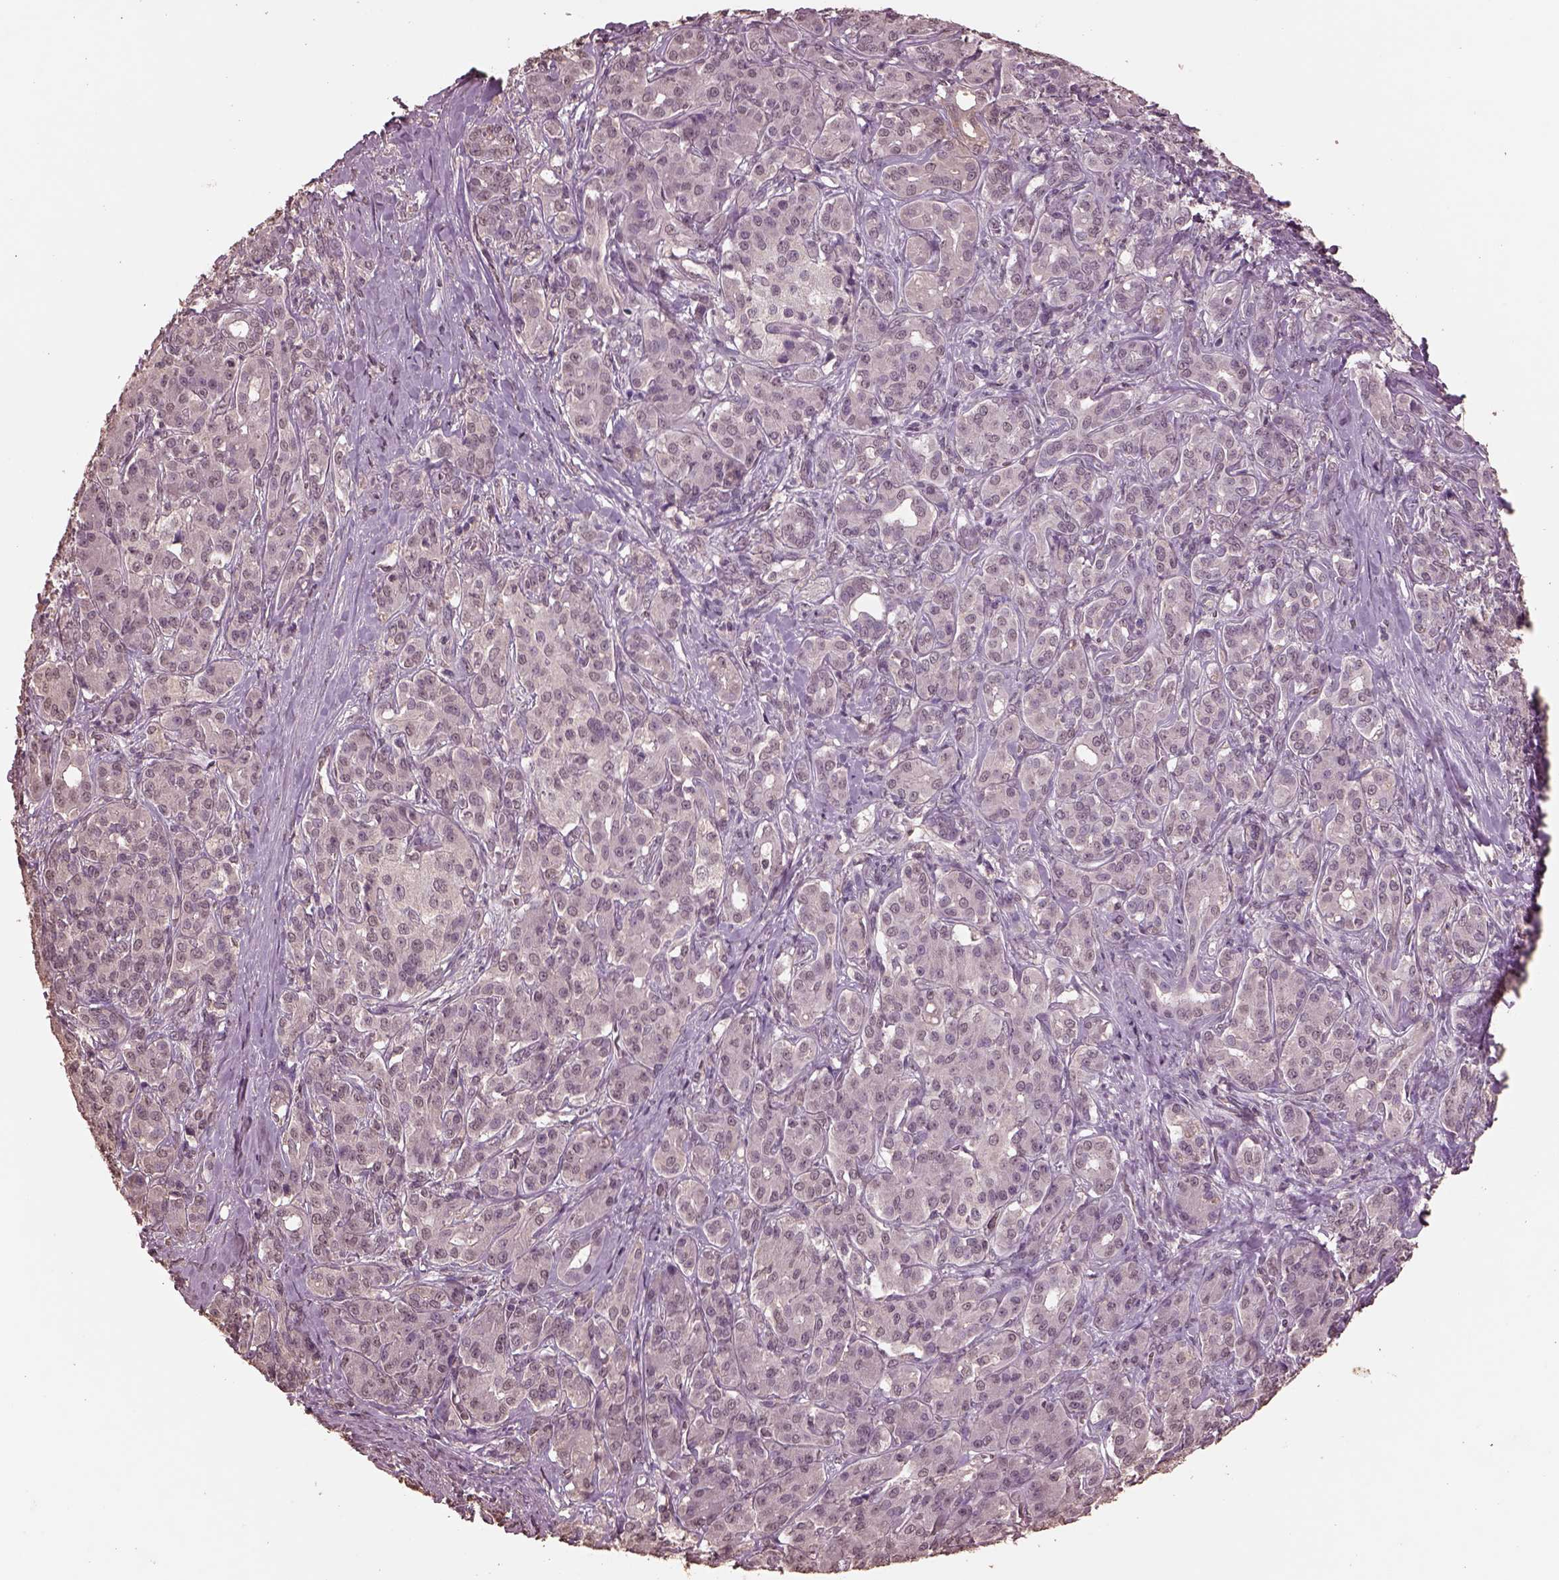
{"staining": {"intensity": "negative", "quantity": "none", "location": "none"}, "tissue": "pancreatic cancer", "cell_type": "Tumor cells", "image_type": "cancer", "snomed": [{"axis": "morphology", "description": "Normal tissue, NOS"}, {"axis": "morphology", "description": "Inflammation, NOS"}, {"axis": "morphology", "description": "Adenocarcinoma, NOS"}, {"axis": "topography", "description": "Pancreas"}], "caption": "Immunohistochemistry of human adenocarcinoma (pancreatic) demonstrates no staining in tumor cells.", "gene": "CPT1C", "patient": {"sex": "male", "age": 57}}